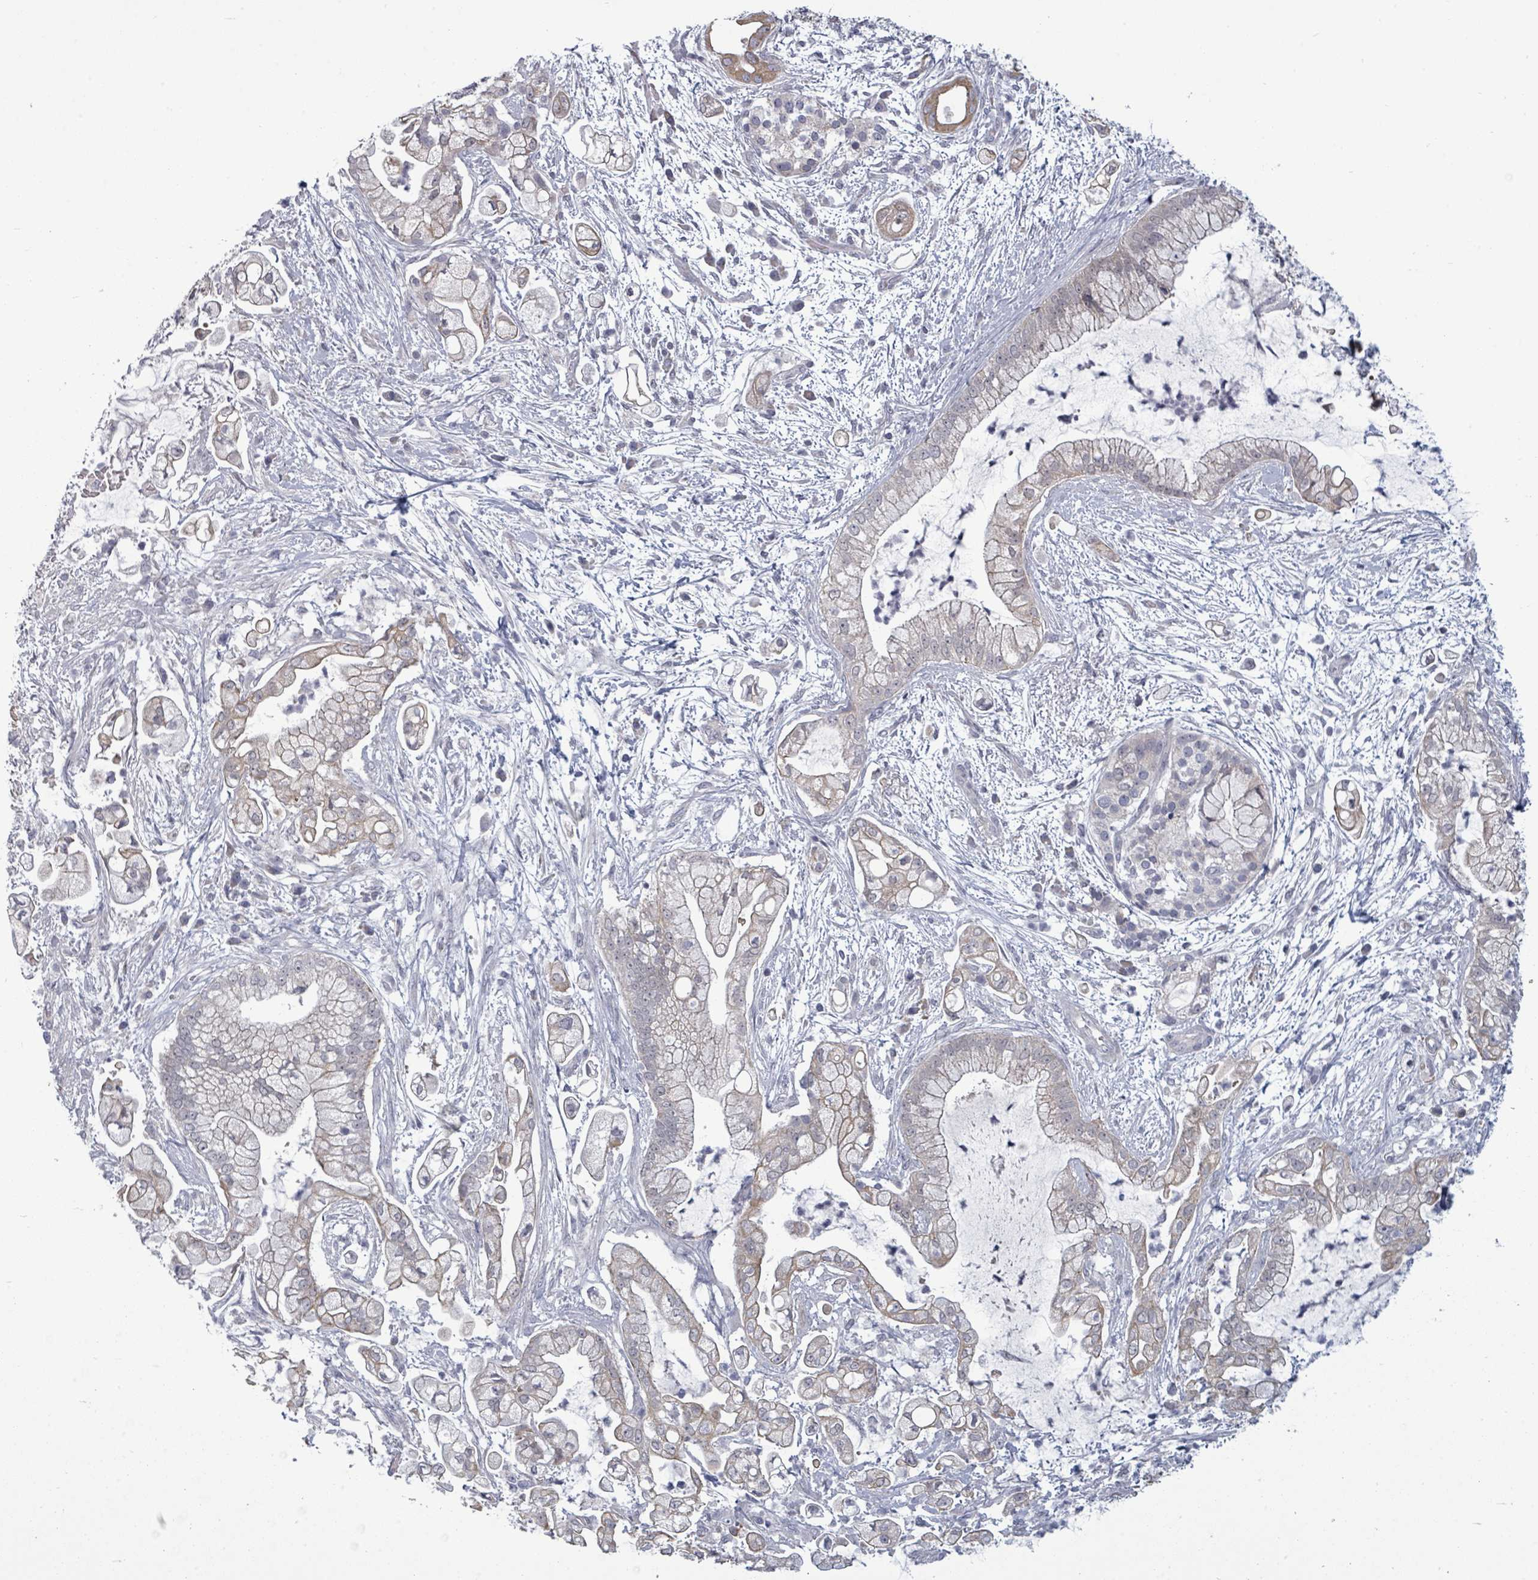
{"staining": {"intensity": "weak", "quantity": "25%-75%", "location": "cytoplasmic/membranous"}, "tissue": "pancreatic cancer", "cell_type": "Tumor cells", "image_type": "cancer", "snomed": [{"axis": "morphology", "description": "Adenocarcinoma, NOS"}, {"axis": "topography", "description": "Pancreas"}], "caption": "This histopathology image reveals immunohistochemistry staining of human adenocarcinoma (pancreatic), with low weak cytoplasmic/membranous staining in about 25%-75% of tumor cells.", "gene": "ASB12", "patient": {"sex": "female", "age": 69}}